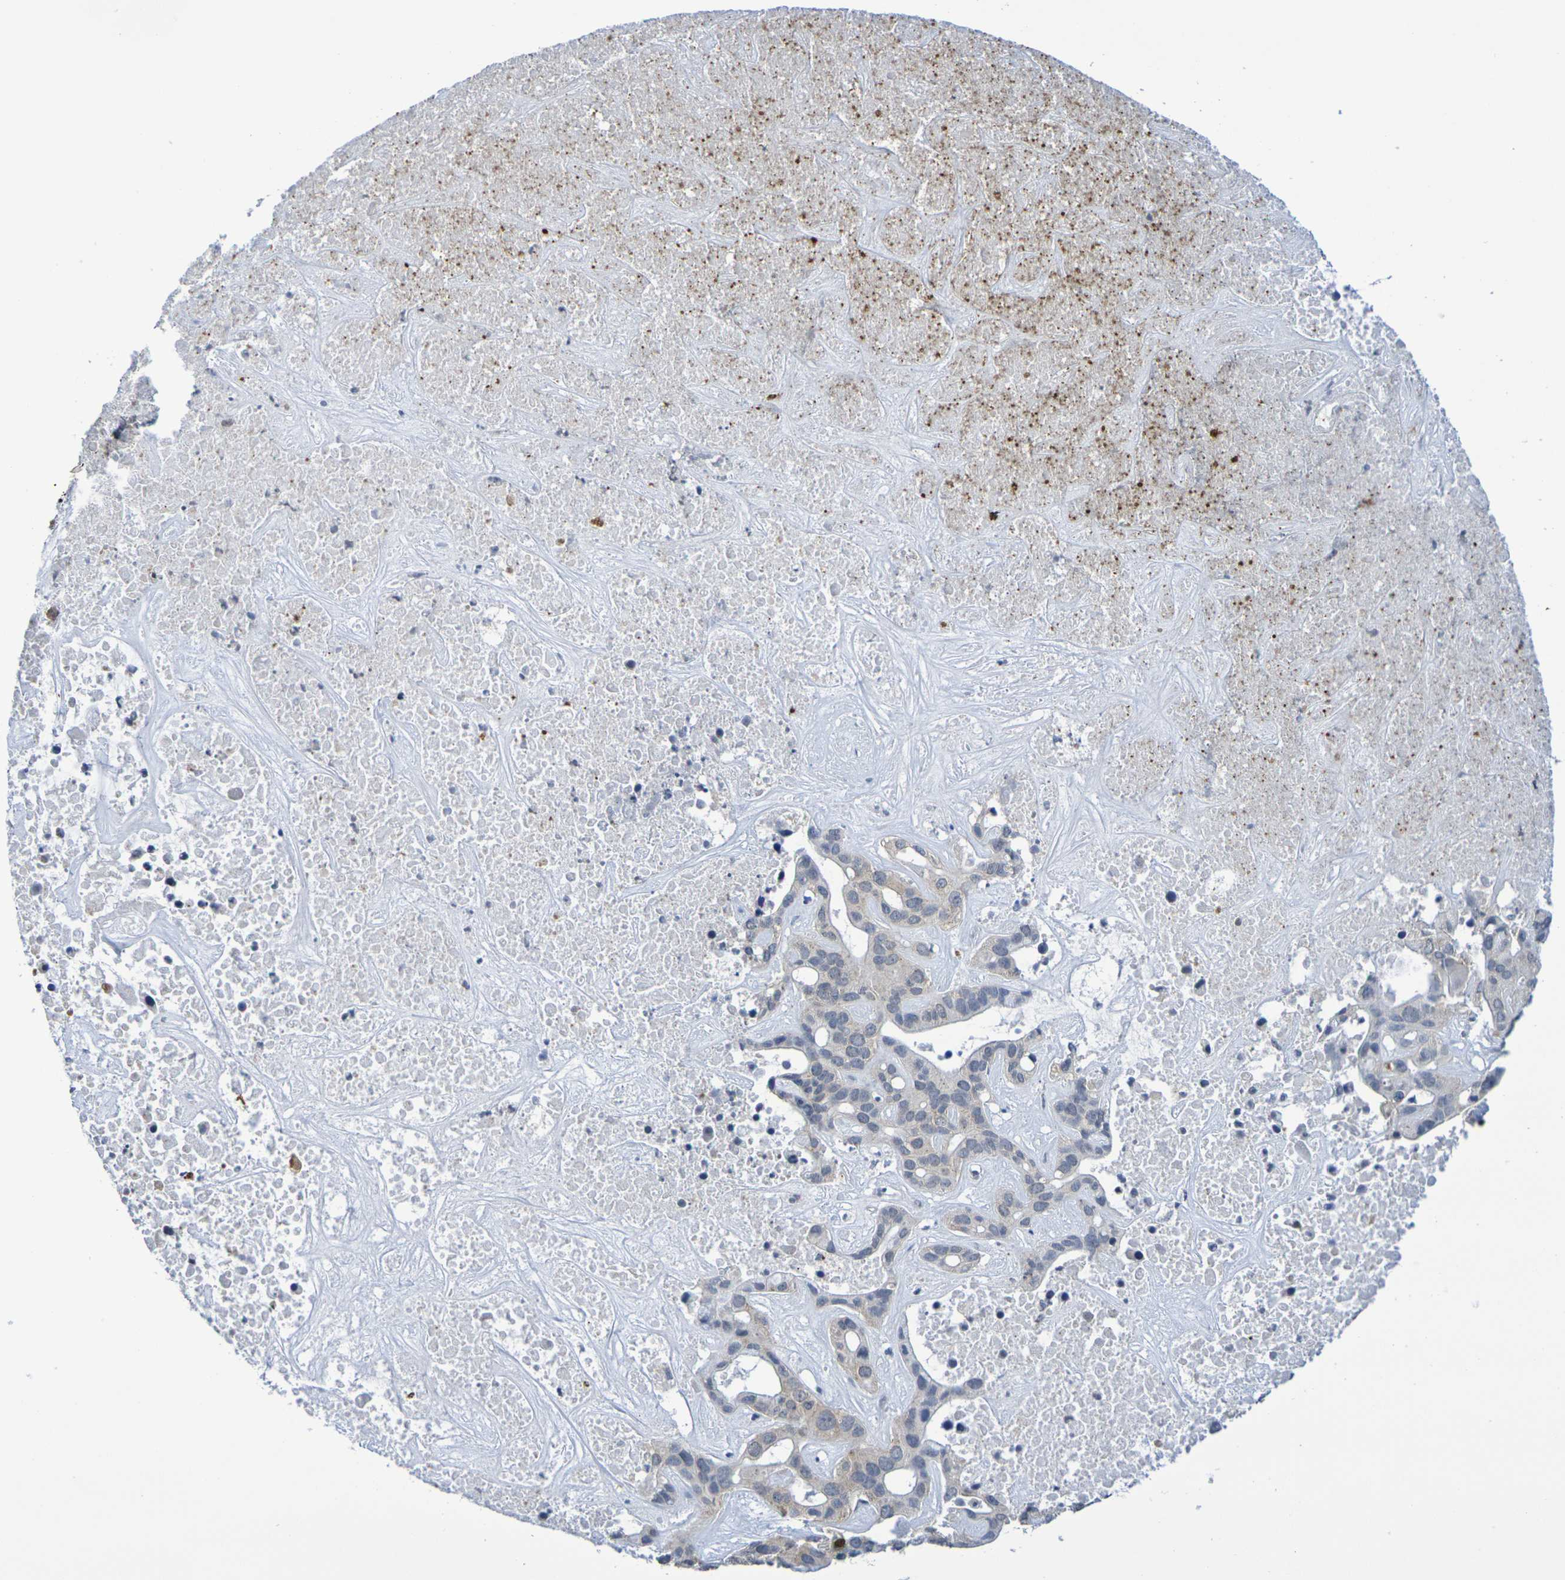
{"staining": {"intensity": "weak", "quantity": ">75%", "location": "cytoplasmic/membranous"}, "tissue": "liver cancer", "cell_type": "Tumor cells", "image_type": "cancer", "snomed": [{"axis": "morphology", "description": "Cholangiocarcinoma"}, {"axis": "topography", "description": "Liver"}], "caption": "Immunohistochemistry (IHC) staining of liver cancer (cholangiocarcinoma), which displays low levels of weak cytoplasmic/membranous positivity in about >75% of tumor cells indicating weak cytoplasmic/membranous protein staining. The staining was performed using DAB (brown) for protein detection and nuclei were counterstained in hematoxylin (blue).", "gene": "CHRNB1", "patient": {"sex": "female", "age": 65}}